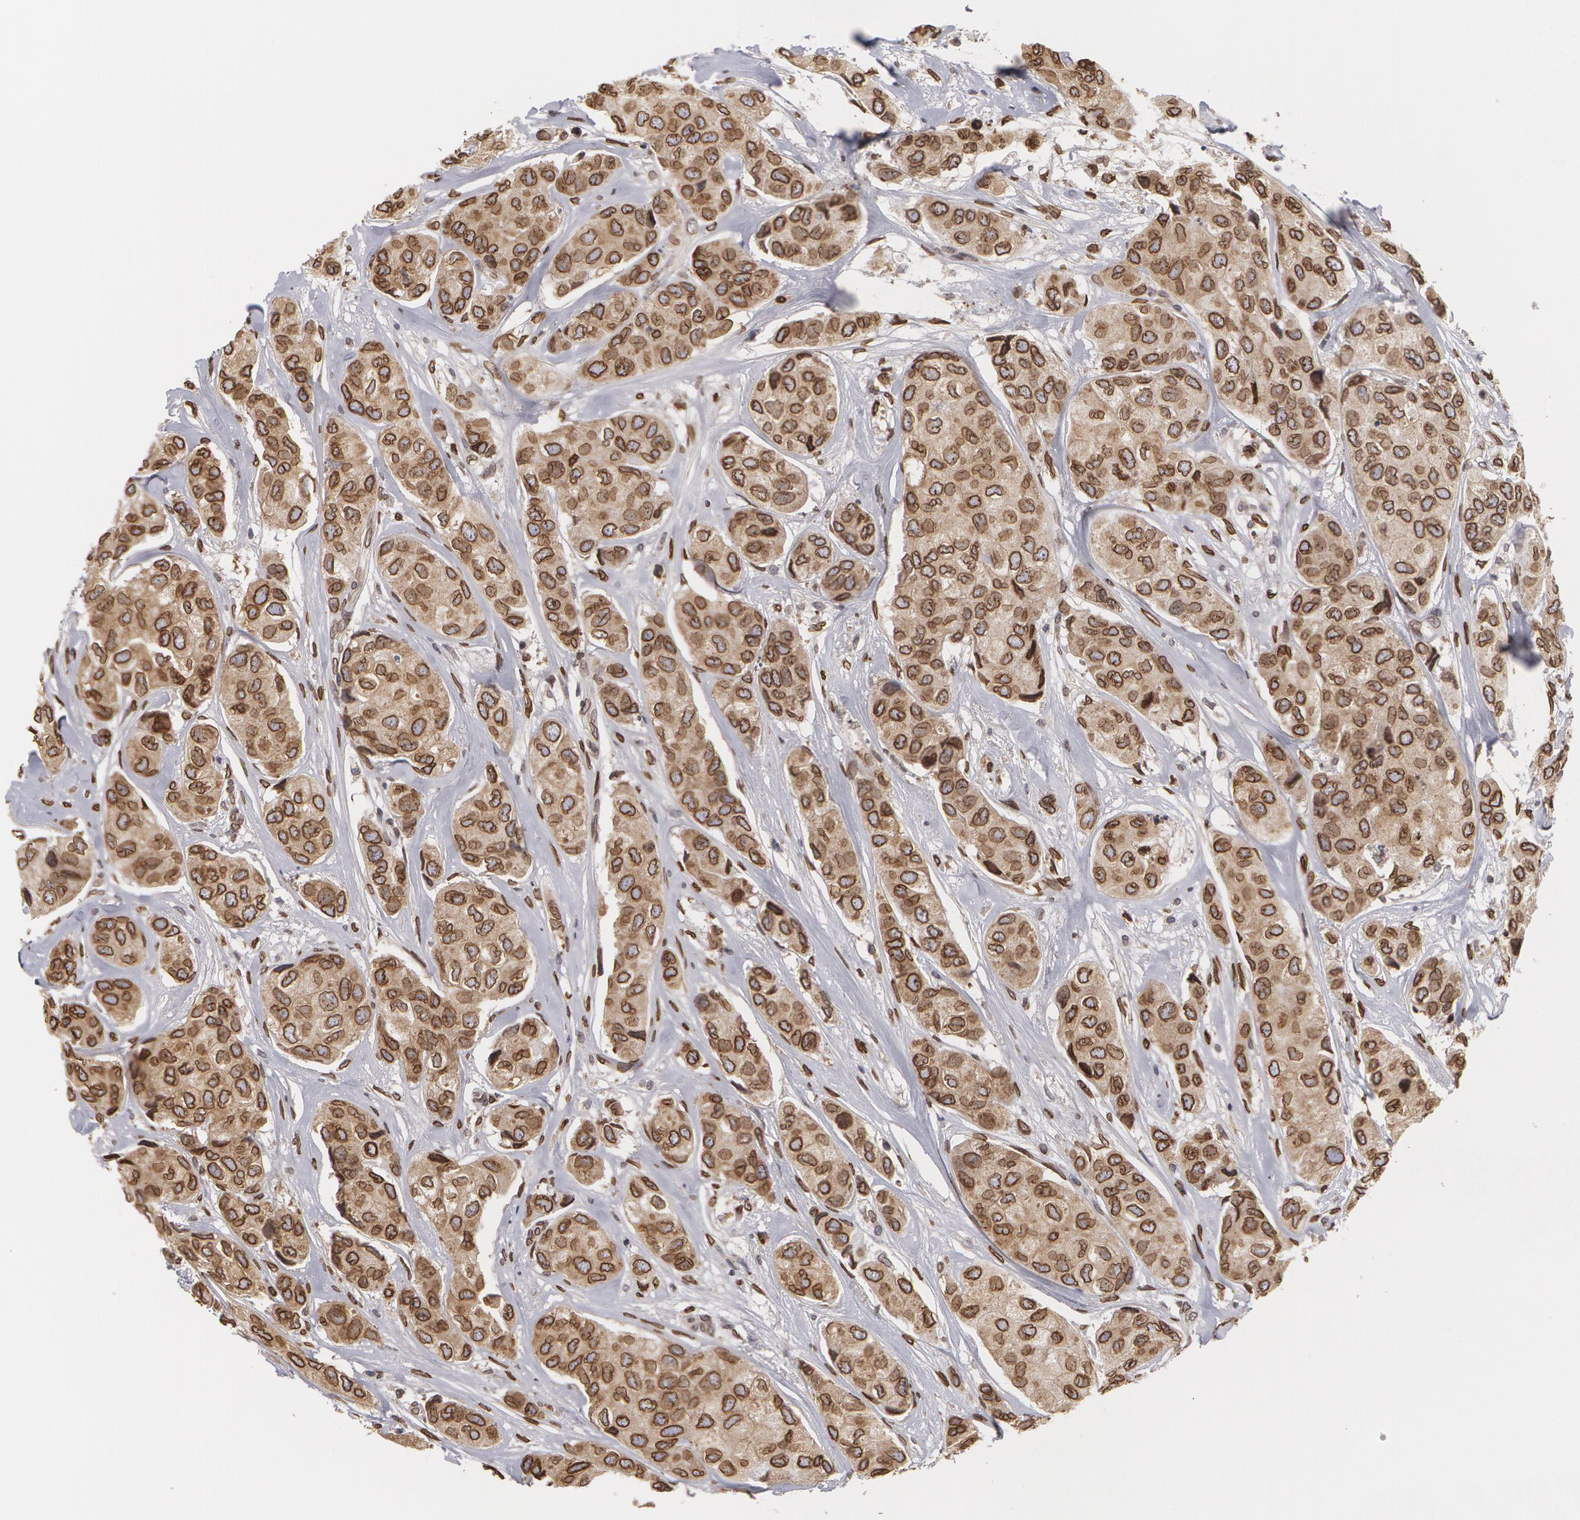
{"staining": {"intensity": "weak", "quantity": ">75%", "location": "cytoplasmic/membranous,nuclear"}, "tissue": "breast cancer", "cell_type": "Tumor cells", "image_type": "cancer", "snomed": [{"axis": "morphology", "description": "Duct carcinoma"}, {"axis": "topography", "description": "Breast"}], "caption": "Immunohistochemical staining of human breast cancer displays weak cytoplasmic/membranous and nuclear protein expression in approximately >75% of tumor cells. (brown staining indicates protein expression, while blue staining denotes nuclei).", "gene": "EMD", "patient": {"sex": "female", "age": 68}}